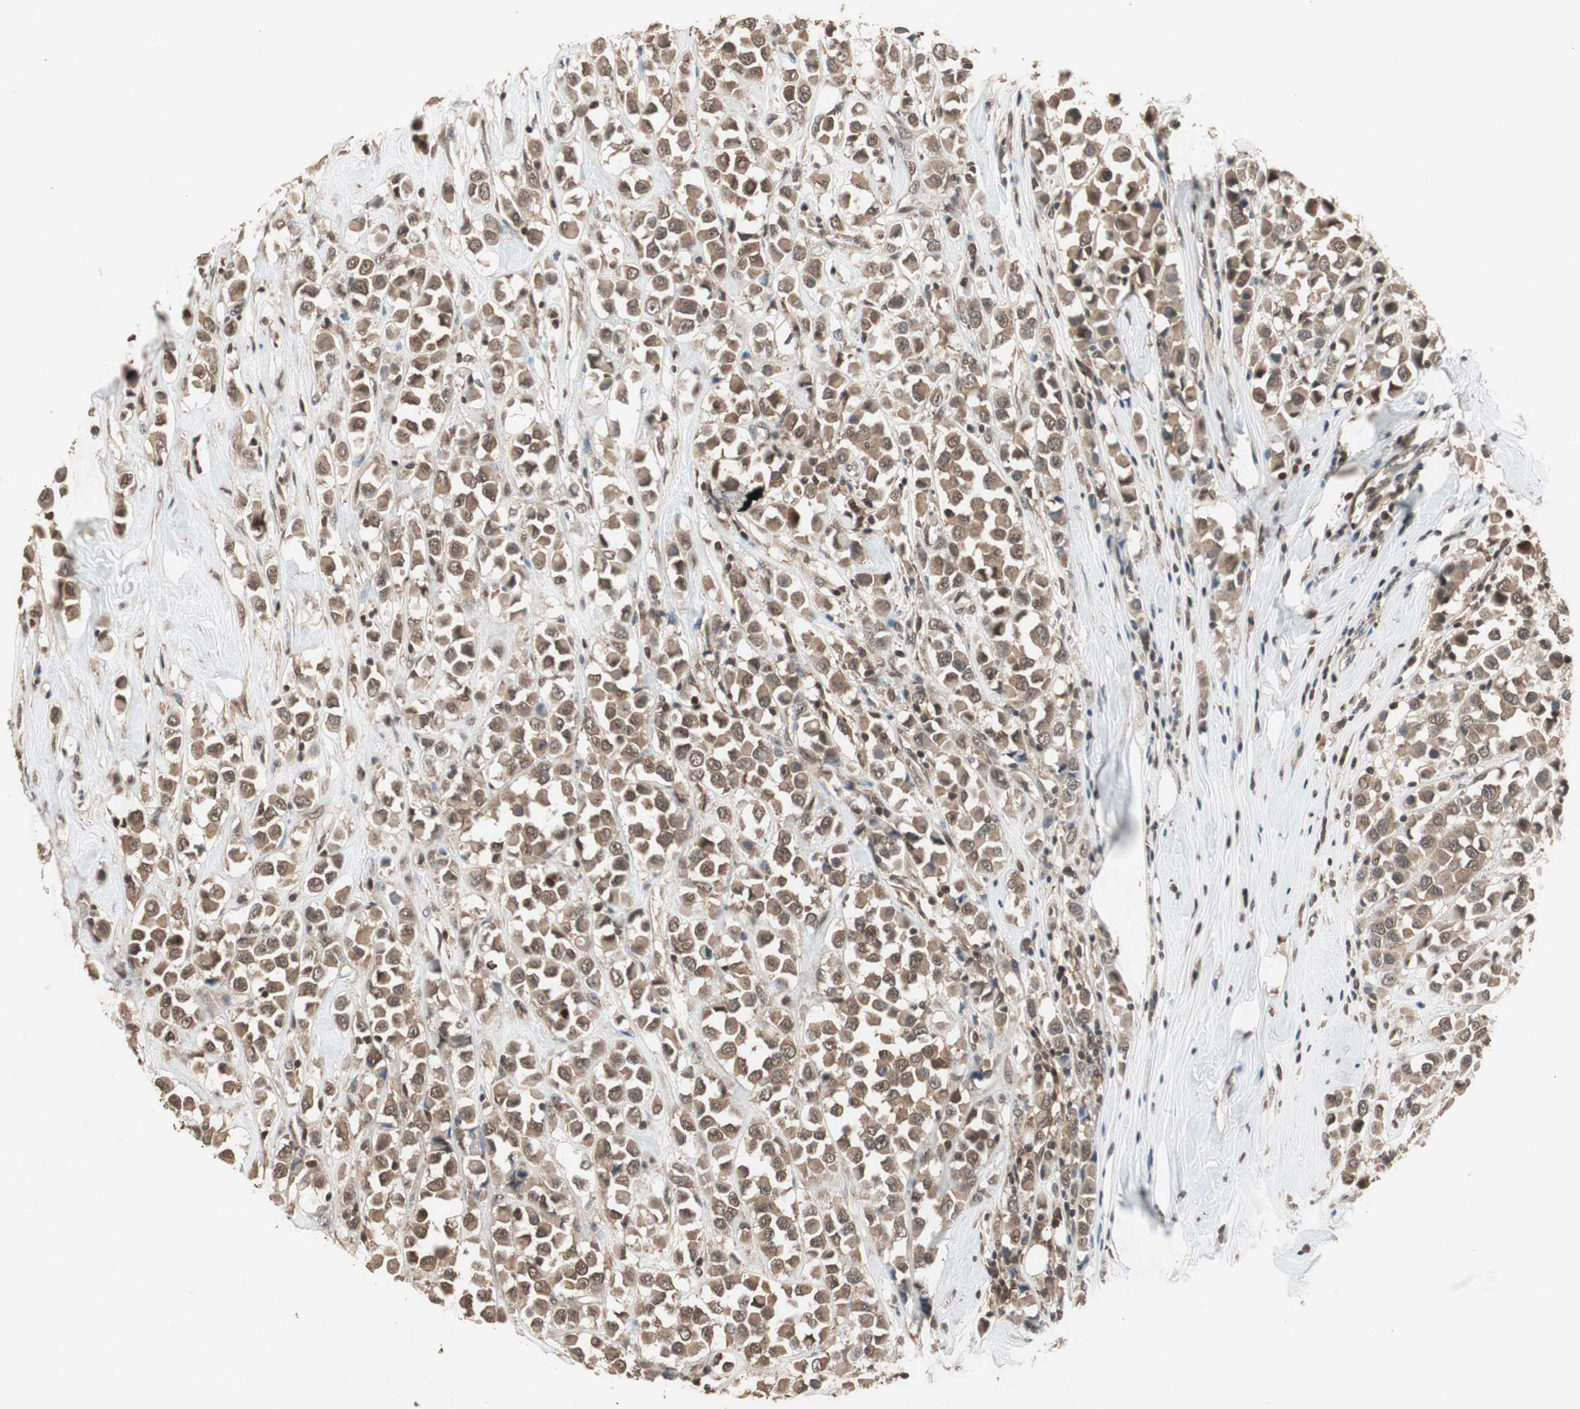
{"staining": {"intensity": "moderate", "quantity": ">75%", "location": "cytoplasmic/membranous,nuclear"}, "tissue": "breast cancer", "cell_type": "Tumor cells", "image_type": "cancer", "snomed": [{"axis": "morphology", "description": "Duct carcinoma"}, {"axis": "topography", "description": "Breast"}], "caption": "A high-resolution micrograph shows immunohistochemistry (IHC) staining of breast invasive ductal carcinoma, which reveals moderate cytoplasmic/membranous and nuclear staining in about >75% of tumor cells.", "gene": "GART", "patient": {"sex": "female", "age": 61}}